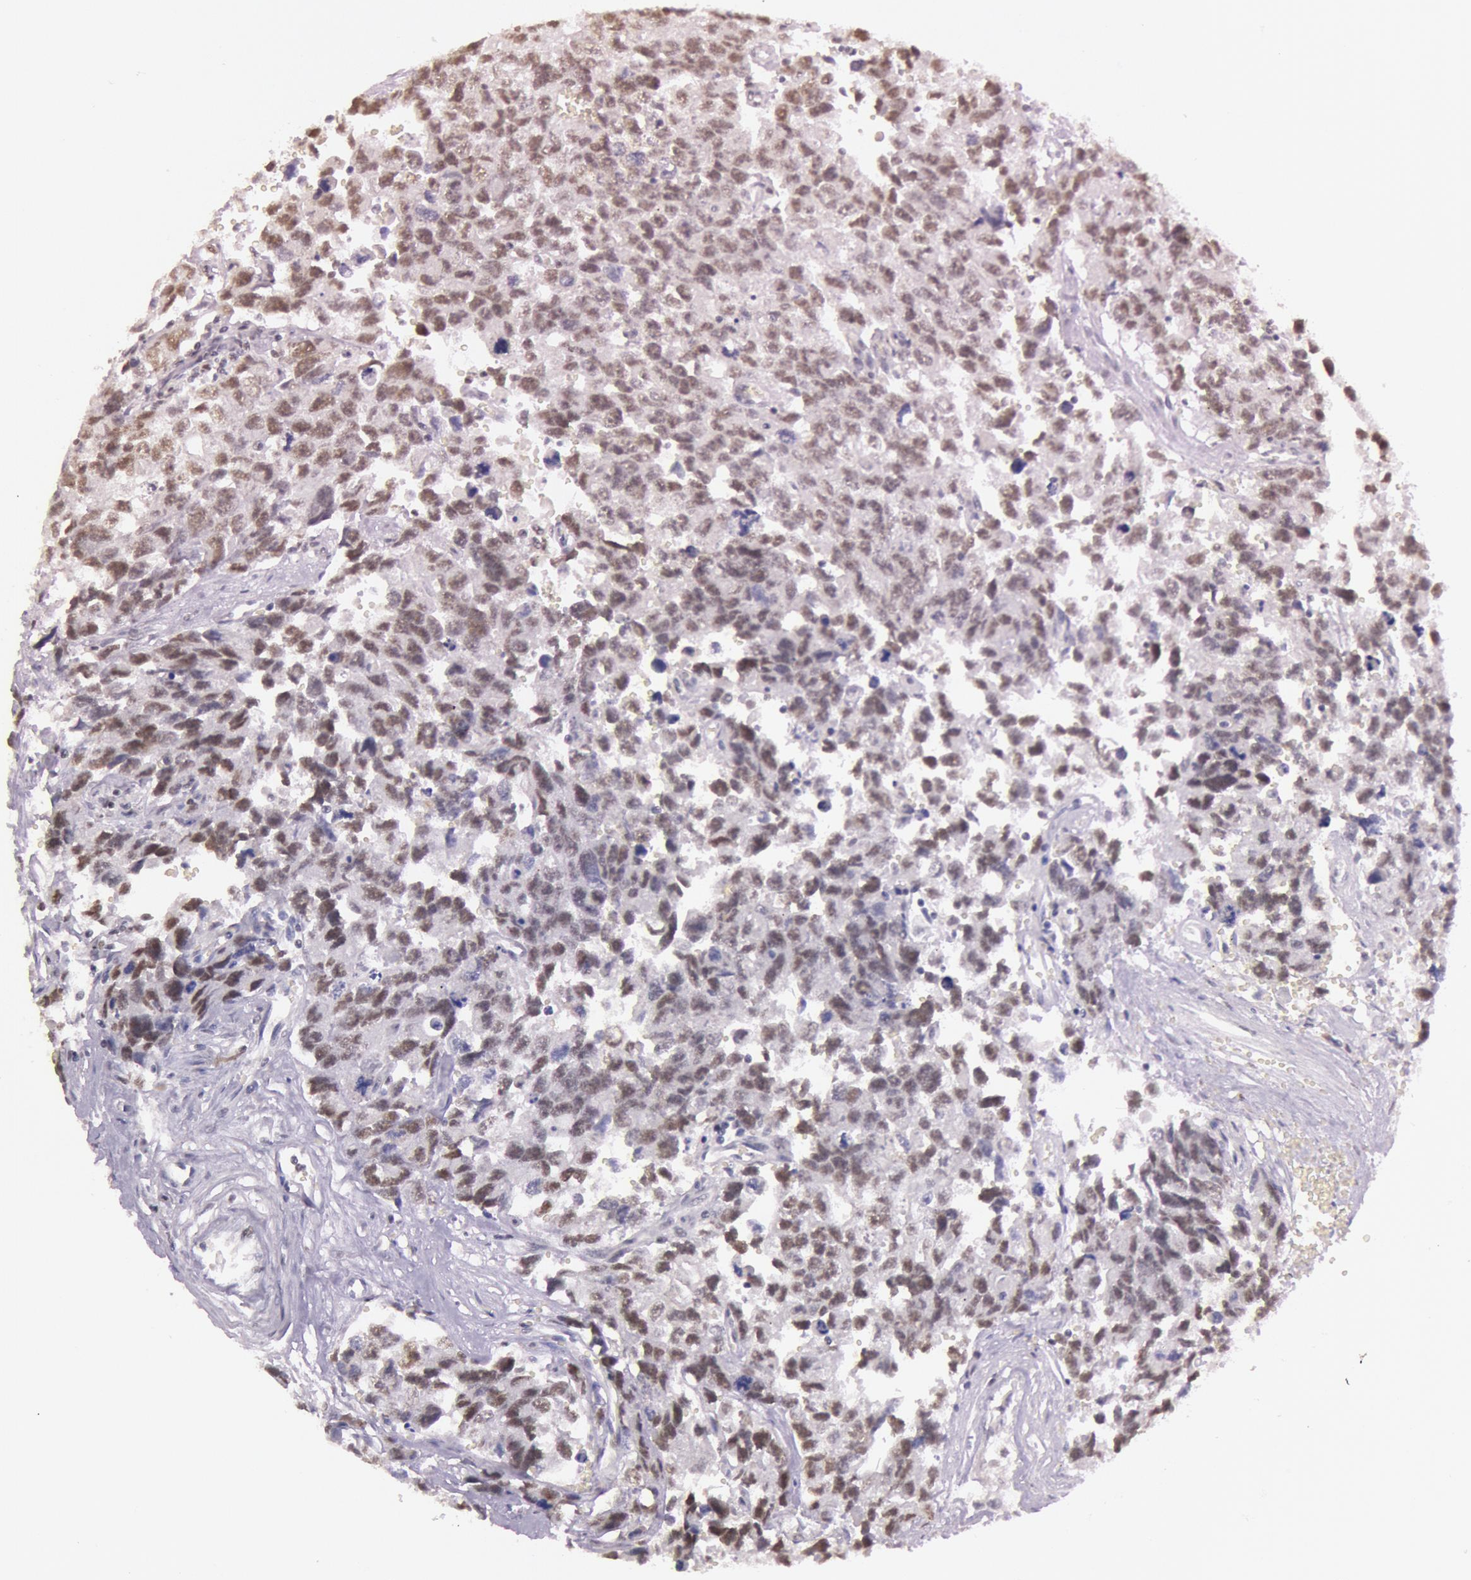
{"staining": {"intensity": "moderate", "quantity": "25%-75%", "location": "nuclear"}, "tissue": "testis cancer", "cell_type": "Tumor cells", "image_type": "cancer", "snomed": [{"axis": "morphology", "description": "Carcinoma, Embryonal, NOS"}, {"axis": "topography", "description": "Testis"}], "caption": "Testis cancer tissue exhibits moderate nuclear staining in approximately 25%-75% of tumor cells", "gene": "TASL", "patient": {"sex": "male", "age": 31}}